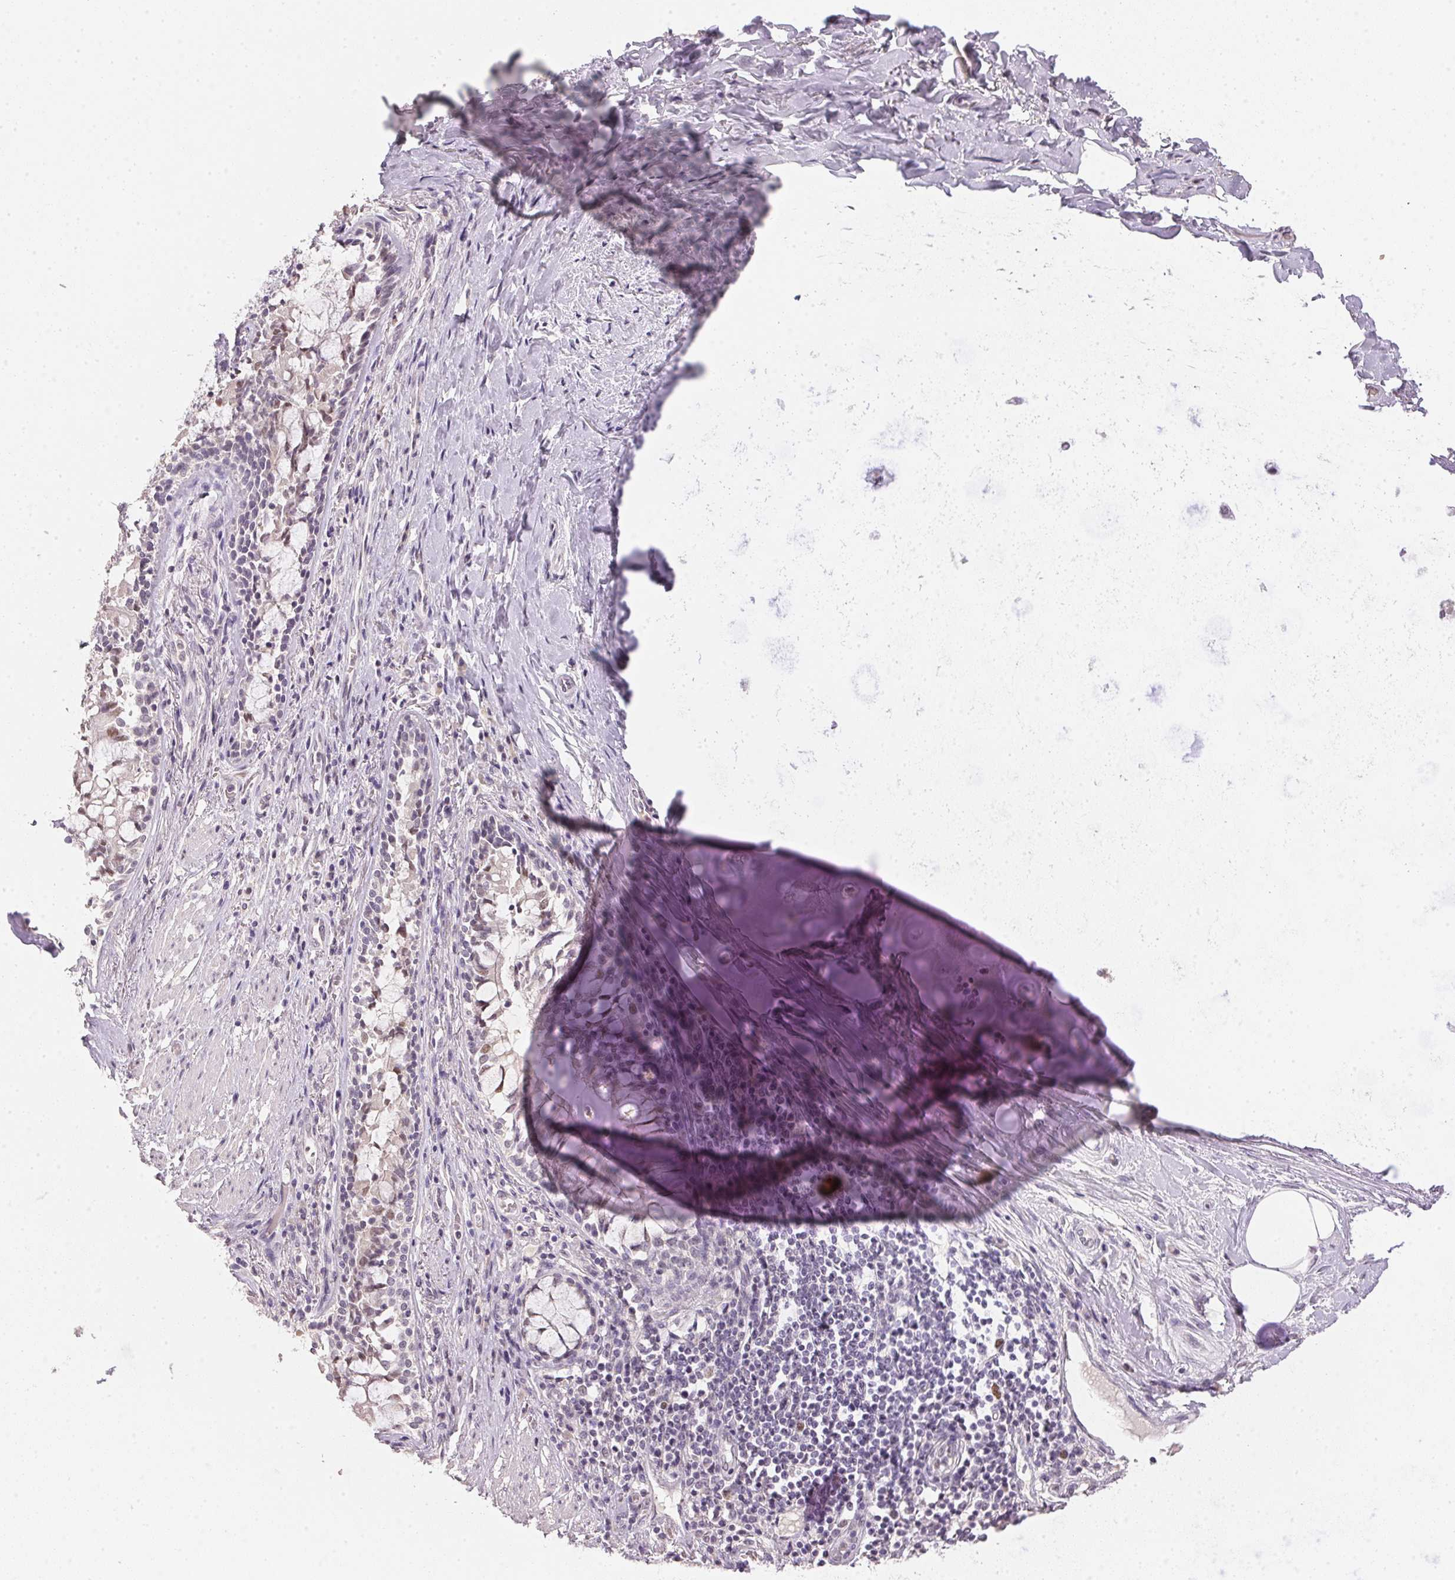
{"staining": {"intensity": "negative", "quantity": "none", "location": "none"}, "tissue": "adipose tissue", "cell_type": "Adipocytes", "image_type": "normal", "snomed": [{"axis": "morphology", "description": "Normal tissue, NOS"}, {"axis": "topography", "description": "Cartilage tissue"}, {"axis": "topography", "description": "Bronchus"}], "caption": "A photomicrograph of adipose tissue stained for a protein shows no brown staining in adipocytes. (DAB immunohistochemistry, high magnification).", "gene": "POLR3G", "patient": {"sex": "male", "age": 64}}